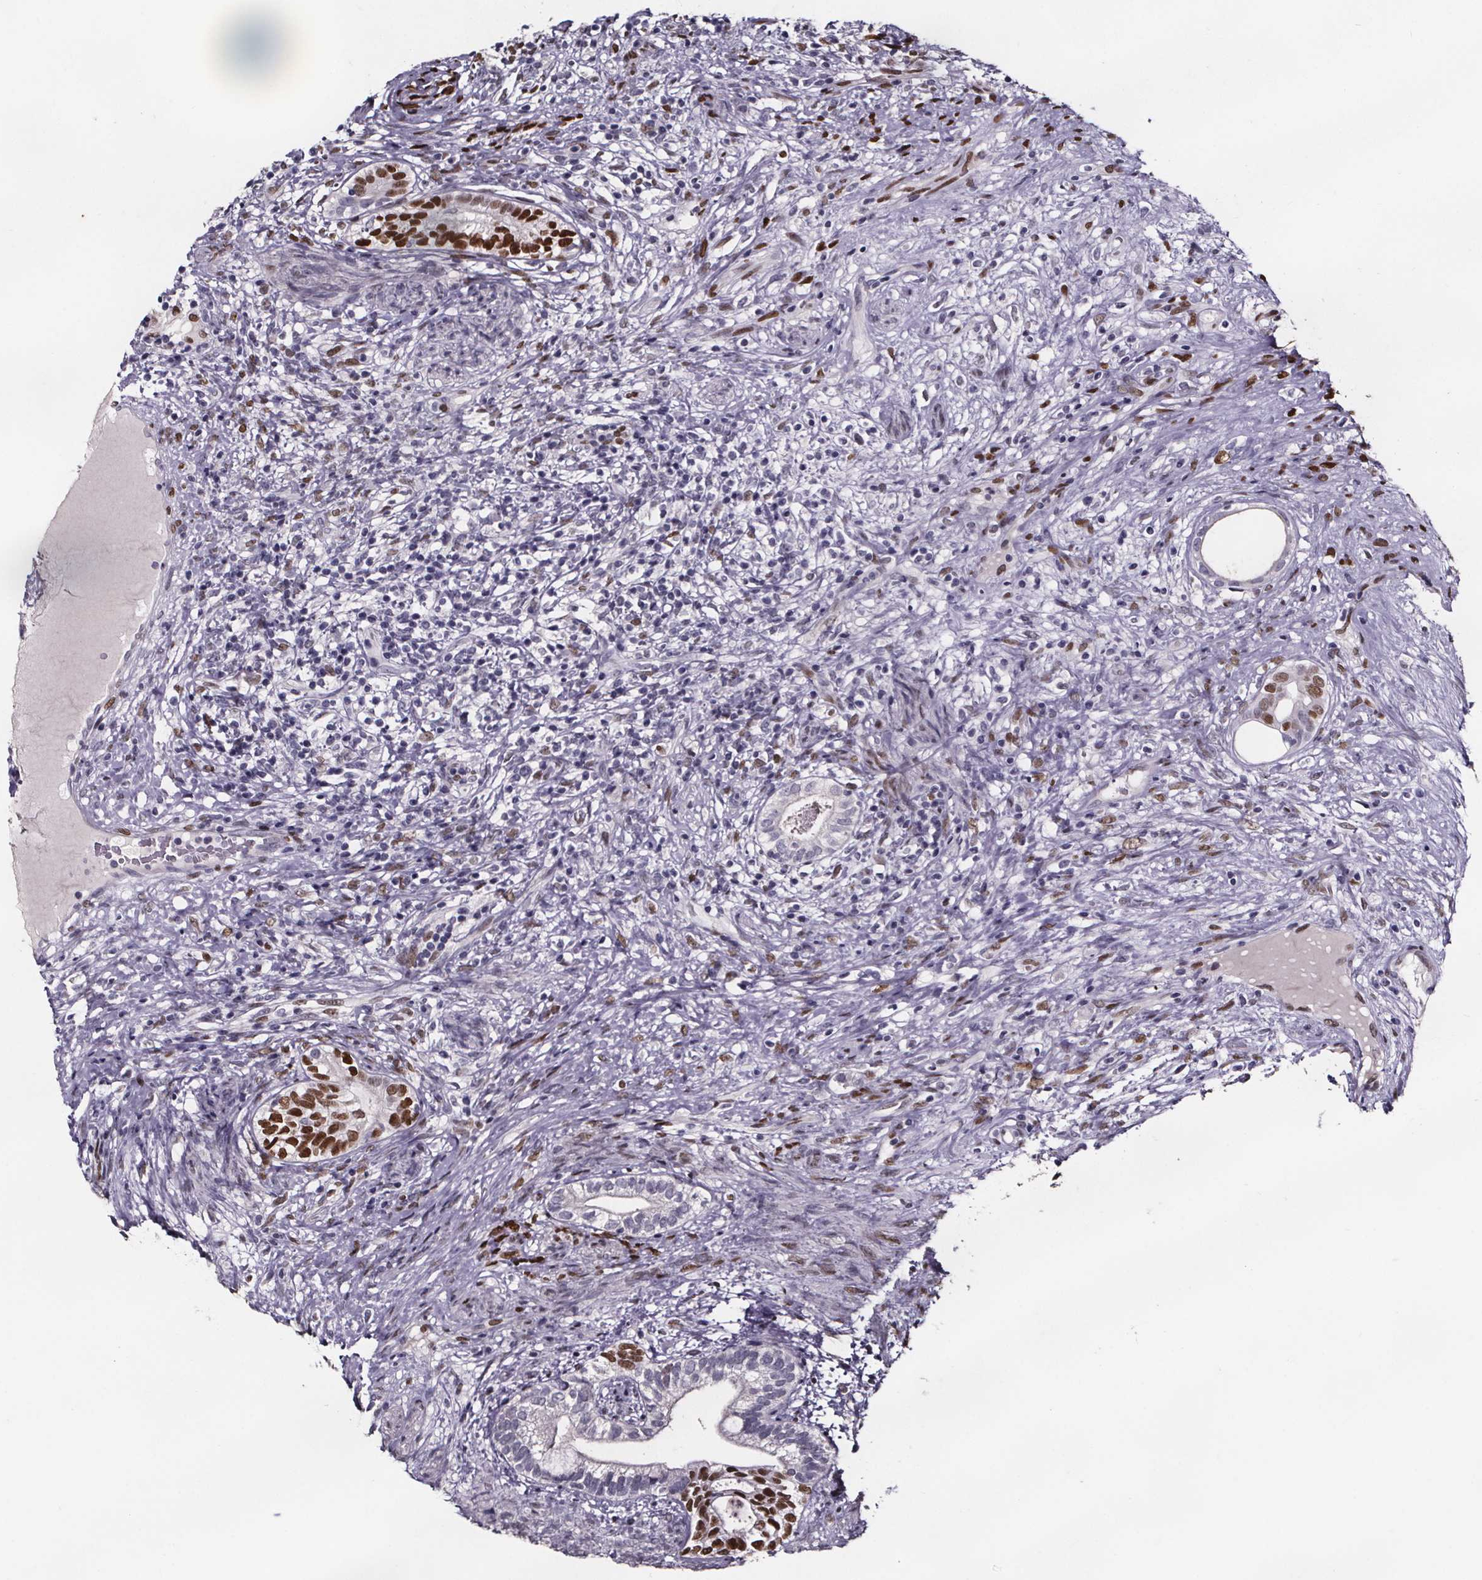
{"staining": {"intensity": "negative", "quantity": "none", "location": "none"}, "tissue": "testis cancer", "cell_type": "Tumor cells", "image_type": "cancer", "snomed": [{"axis": "morphology", "description": "Seminoma, NOS"}, {"axis": "morphology", "description": "Carcinoma, Embryonal, NOS"}, {"axis": "topography", "description": "Testis"}], "caption": "High magnification brightfield microscopy of testis cancer stained with DAB (brown) and counterstained with hematoxylin (blue): tumor cells show no significant positivity.", "gene": "AR", "patient": {"sex": "male", "age": 41}}